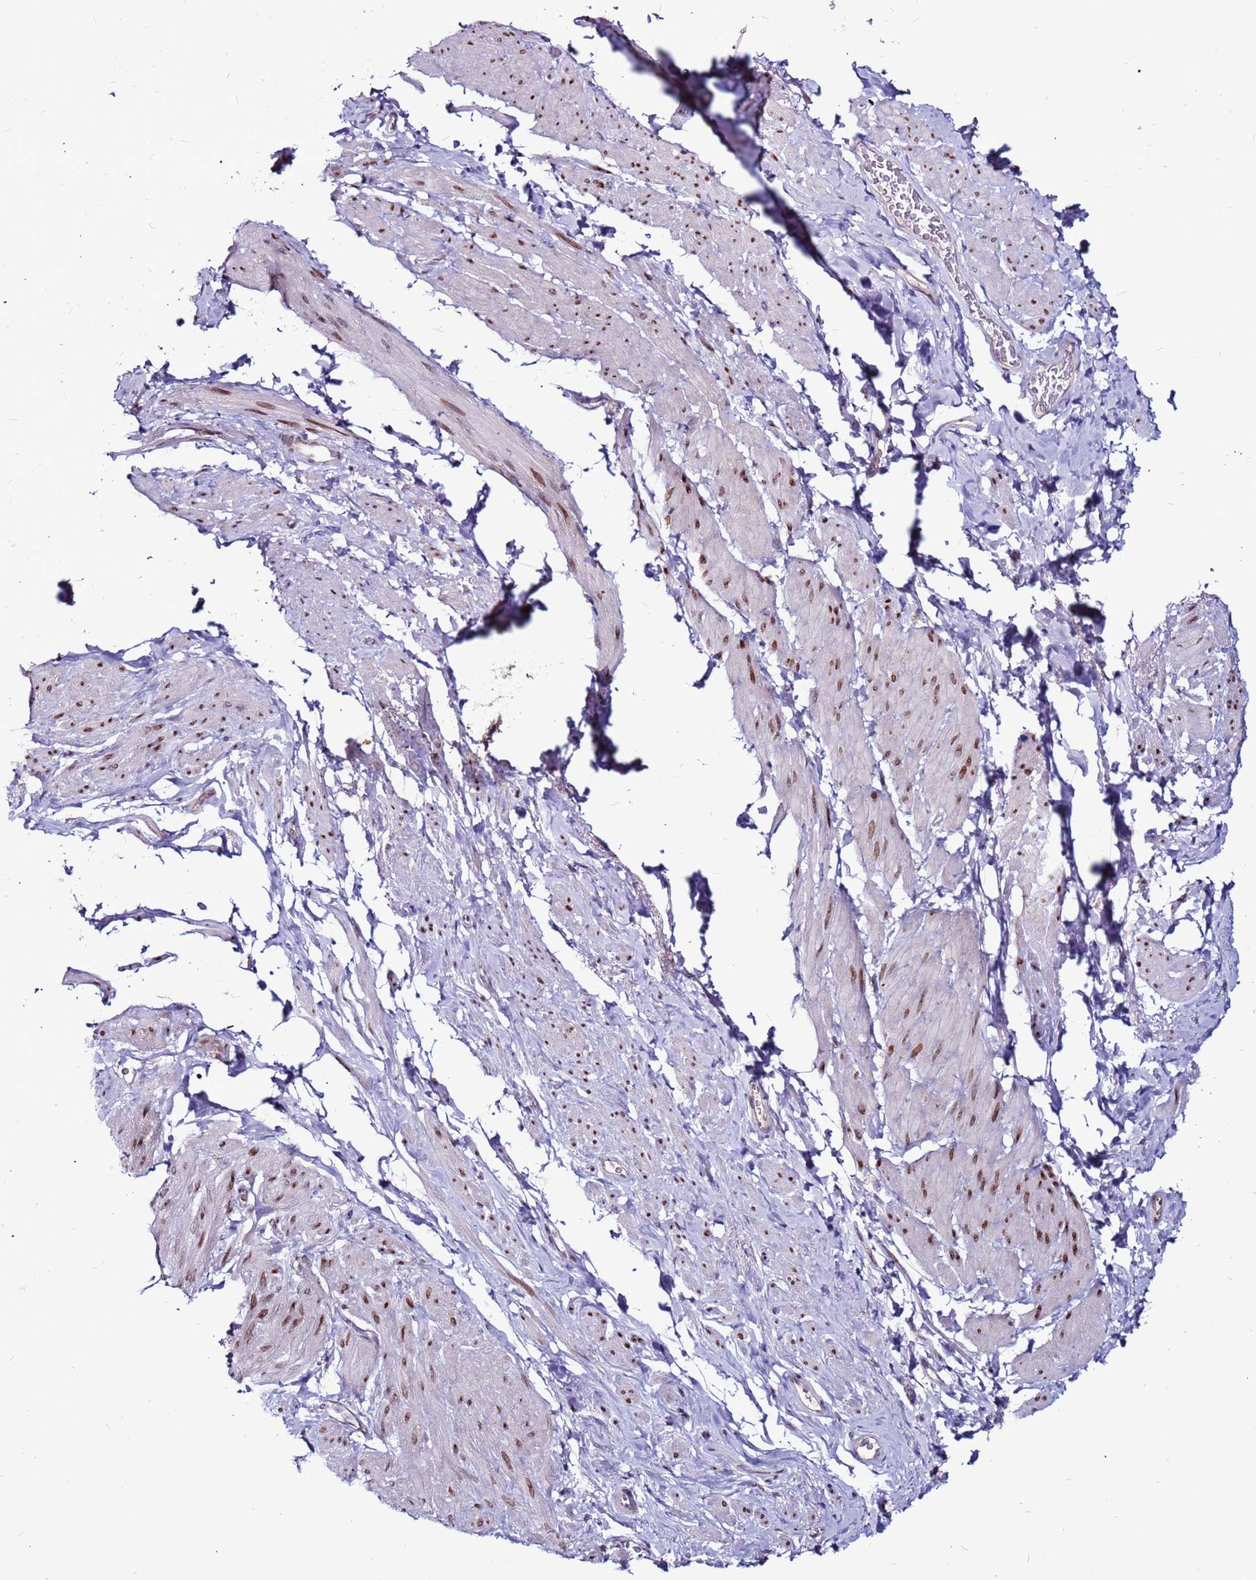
{"staining": {"intensity": "moderate", "quantity": "25%-75%", "location": "nuclear"}, "tissue": "smooth muscle", "cell_type": "Smooth muscle cells", "image_type": "normal", "snomed": [{"axis": "morphology", "description": "Normal tissue, NOS"}, {"axis": "topography", "description": "Smooth muscle"}, {"axis": "topography", "description": "Peripheral nerve tissue"}], "caption": "Brown immunohistochemical staining in benign smooth muscle exhibits moderate nuclear positivity in approximately 25%-75% of smooth muscle cells. Using DAB (brown) and hematoxylin (blue) stains, captured at high magnification using brightfield microscopy.", "gene": "CCDC71", "patient": {"sex": "male", "age": 69}}